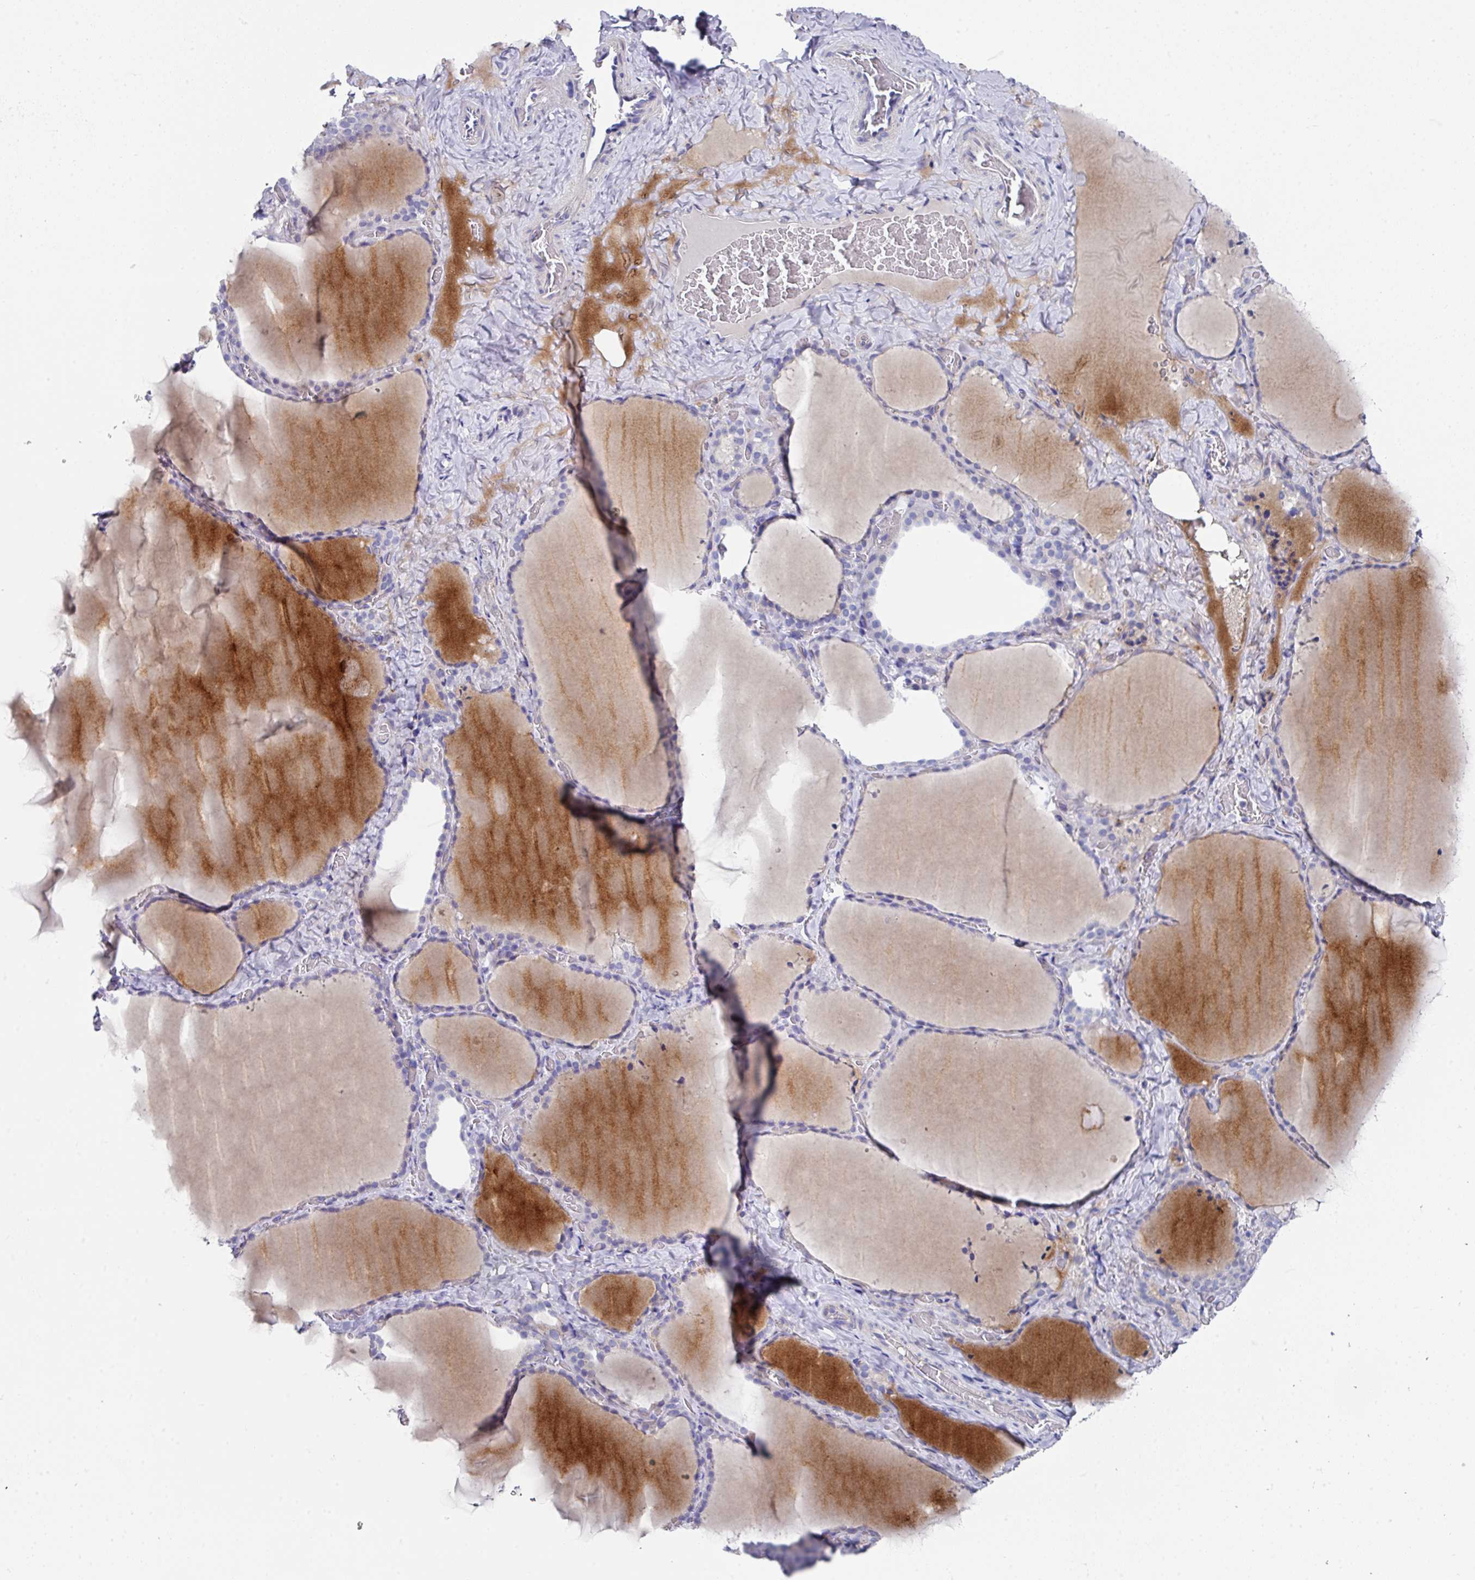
{"staining": {"intensity": "negative", "quantity": "none", "location": "none"}, "tissue": "thyroid gland", "cell_type": "Glandular cells", "image_type": "normal", "snomed": [{"axis": "morphology", "description": "Normal tissue, NOS"}, {"axis": "topography", "description": "Thyroid gland"}], "caption": "Thyroid gland was stained to show a protein in brown. There is no significant positivity in glandular cells. (DAB IHC with hematoxylin counter stain).", "gene": "CLDN1", "patient": {"sex": "female", "age": 22}}